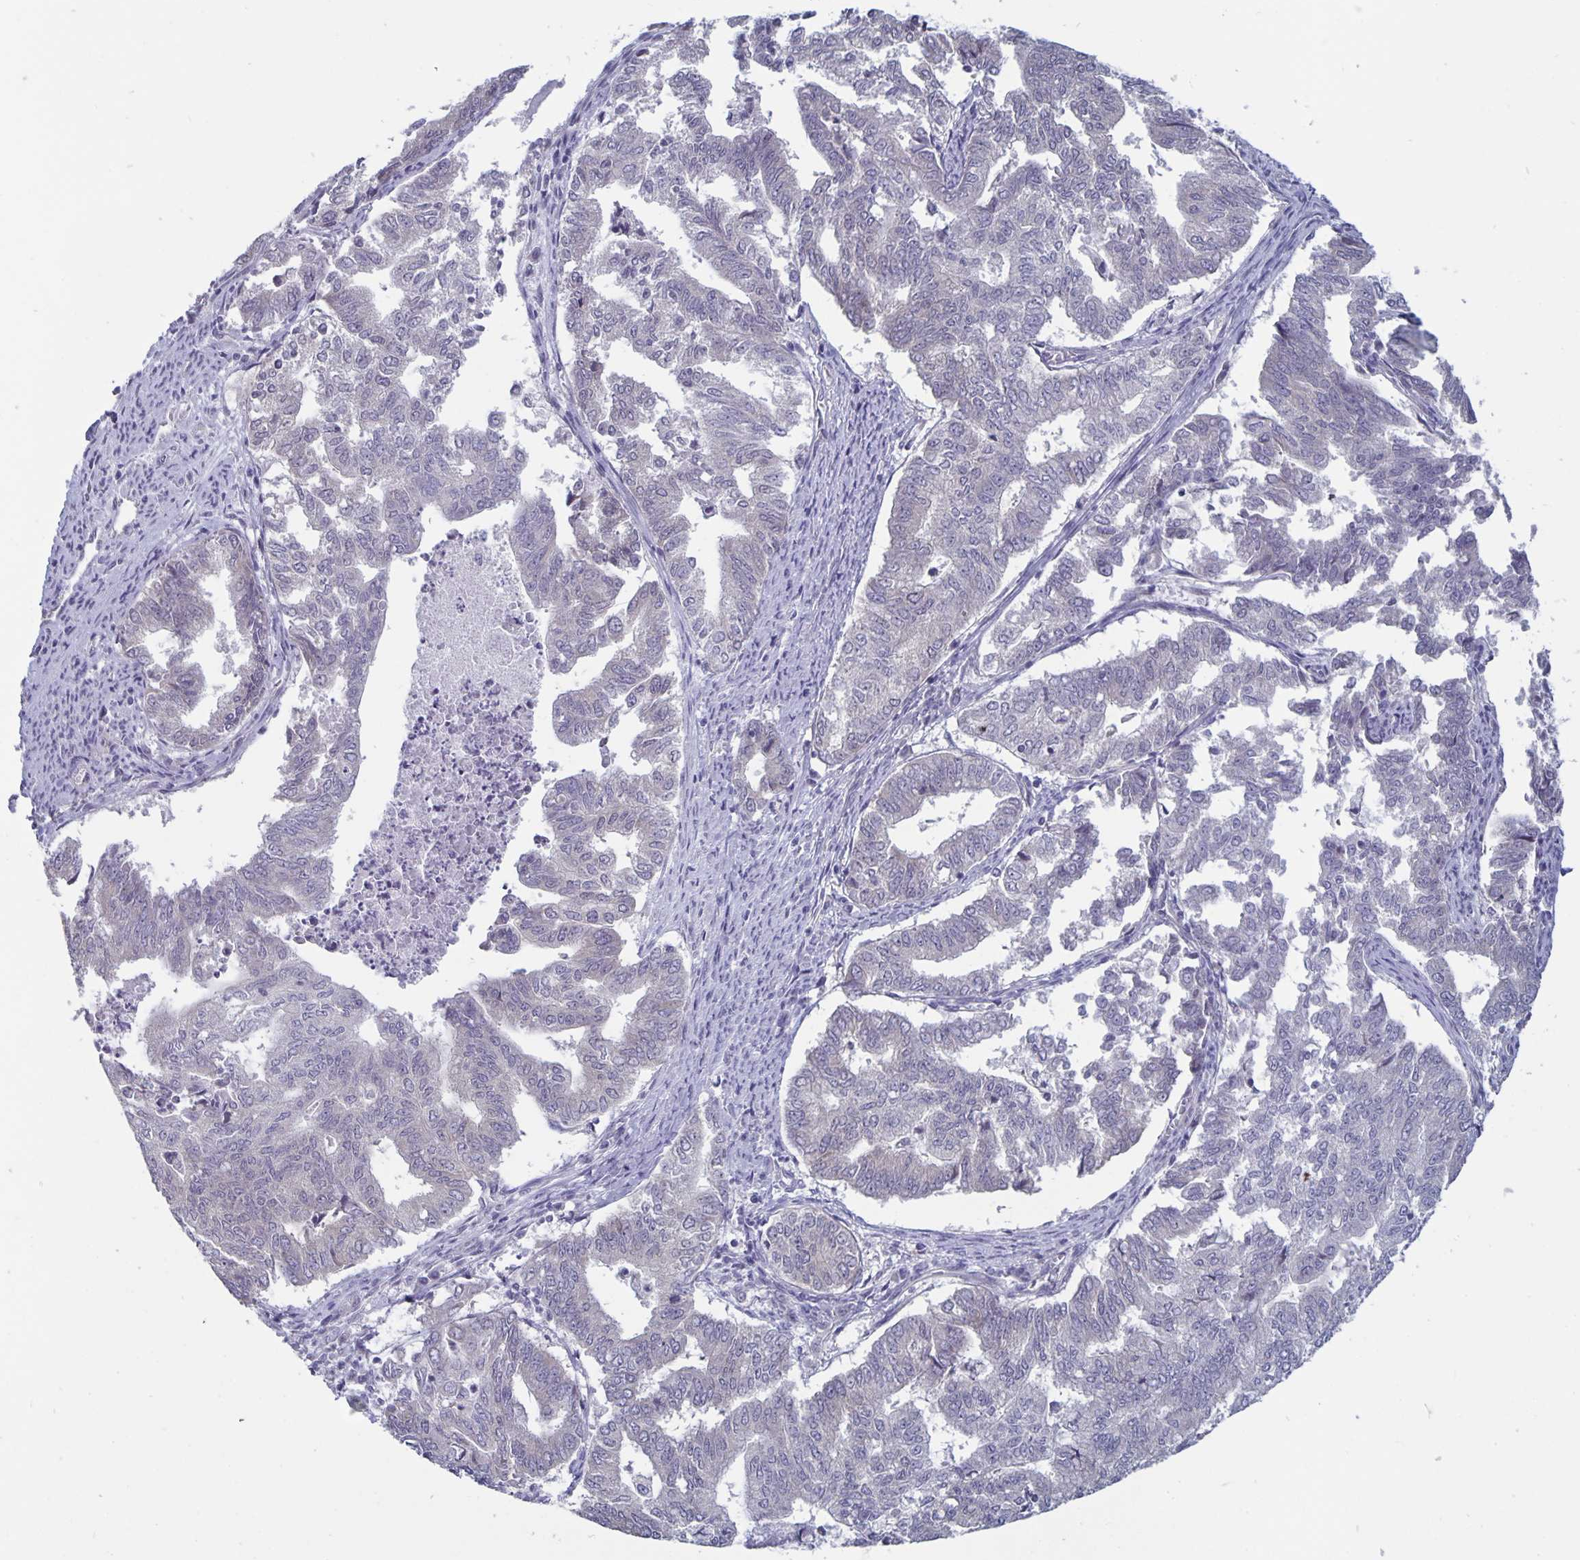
{"staining": {"intensity": "negative", "quantity": "none", "location": "none"}, "tissue": "endometrial cancer", "cell_type": "Tumor cells", "image_type": "cancer", "snomed": [{"axis": "morphology", "description": "Adenocarcinoma, NOS"}, {"axis": "topography", "description": "Endometrium"}], "caption": "The histopathology image reveals no significant positivity in tumor cells of adenocarcinoma (endometrial).", "gene": "PLCB3", "patient": {"sex": "female", "age": 79}}